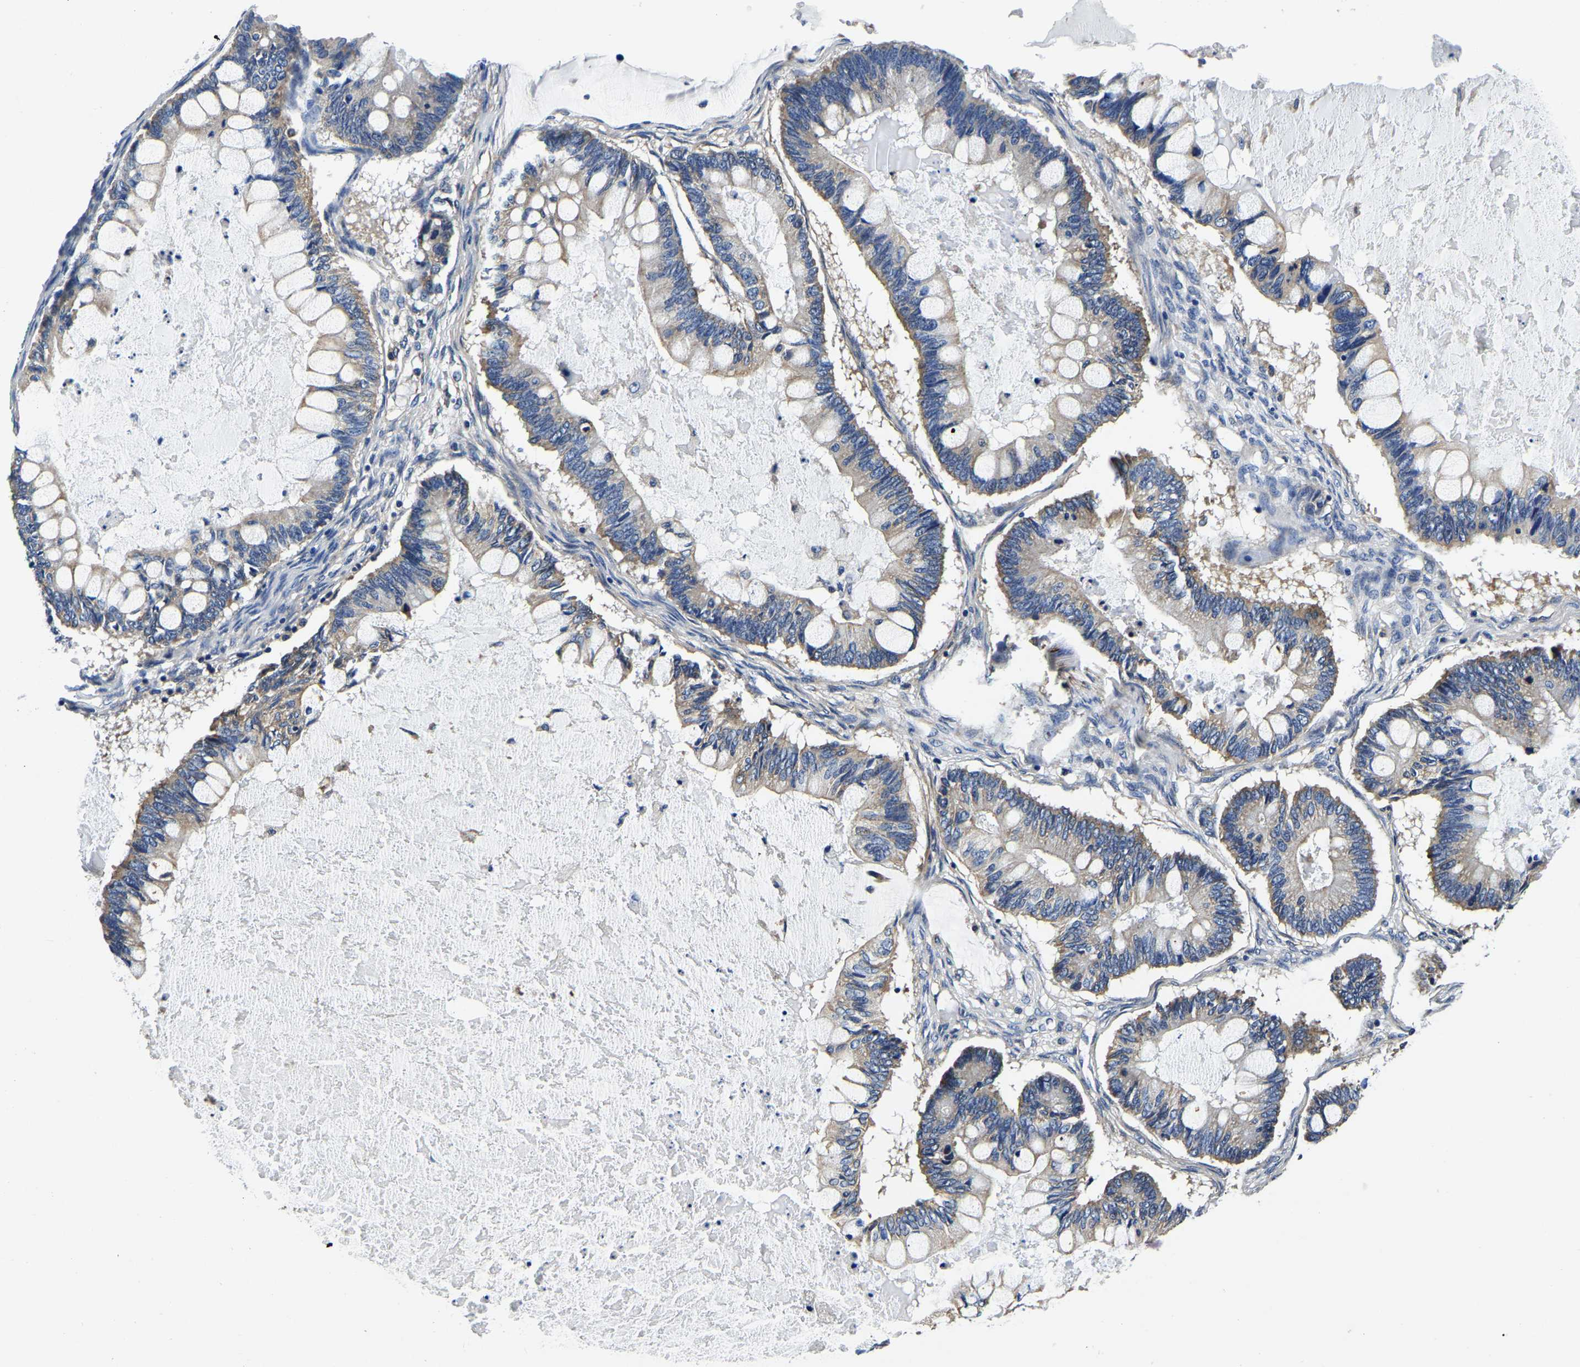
{"staining": {"intensity": "moderate", "quantity": "<25%", "location": "cytoplasmic/membranous"}, "tissue": "ovarian cancer", "cell_type": "Tumor cells", "image_type": "cancer", "snomed": [{"axis": "morphology", "description": "Cystadenocarcinoma, mucinous, NOS"}, {"axis": "topography", "description": "Ovary"}], "caption": "Human ovarian cancer (mucinous cystadenocarcinoma) stained with a brown dye shows moderate cytoplasmic/membranous positive staining in approximately <25% of tumor cells.", "gene": "KCTD17", "patient": {"sex": "female", "age": 61}}